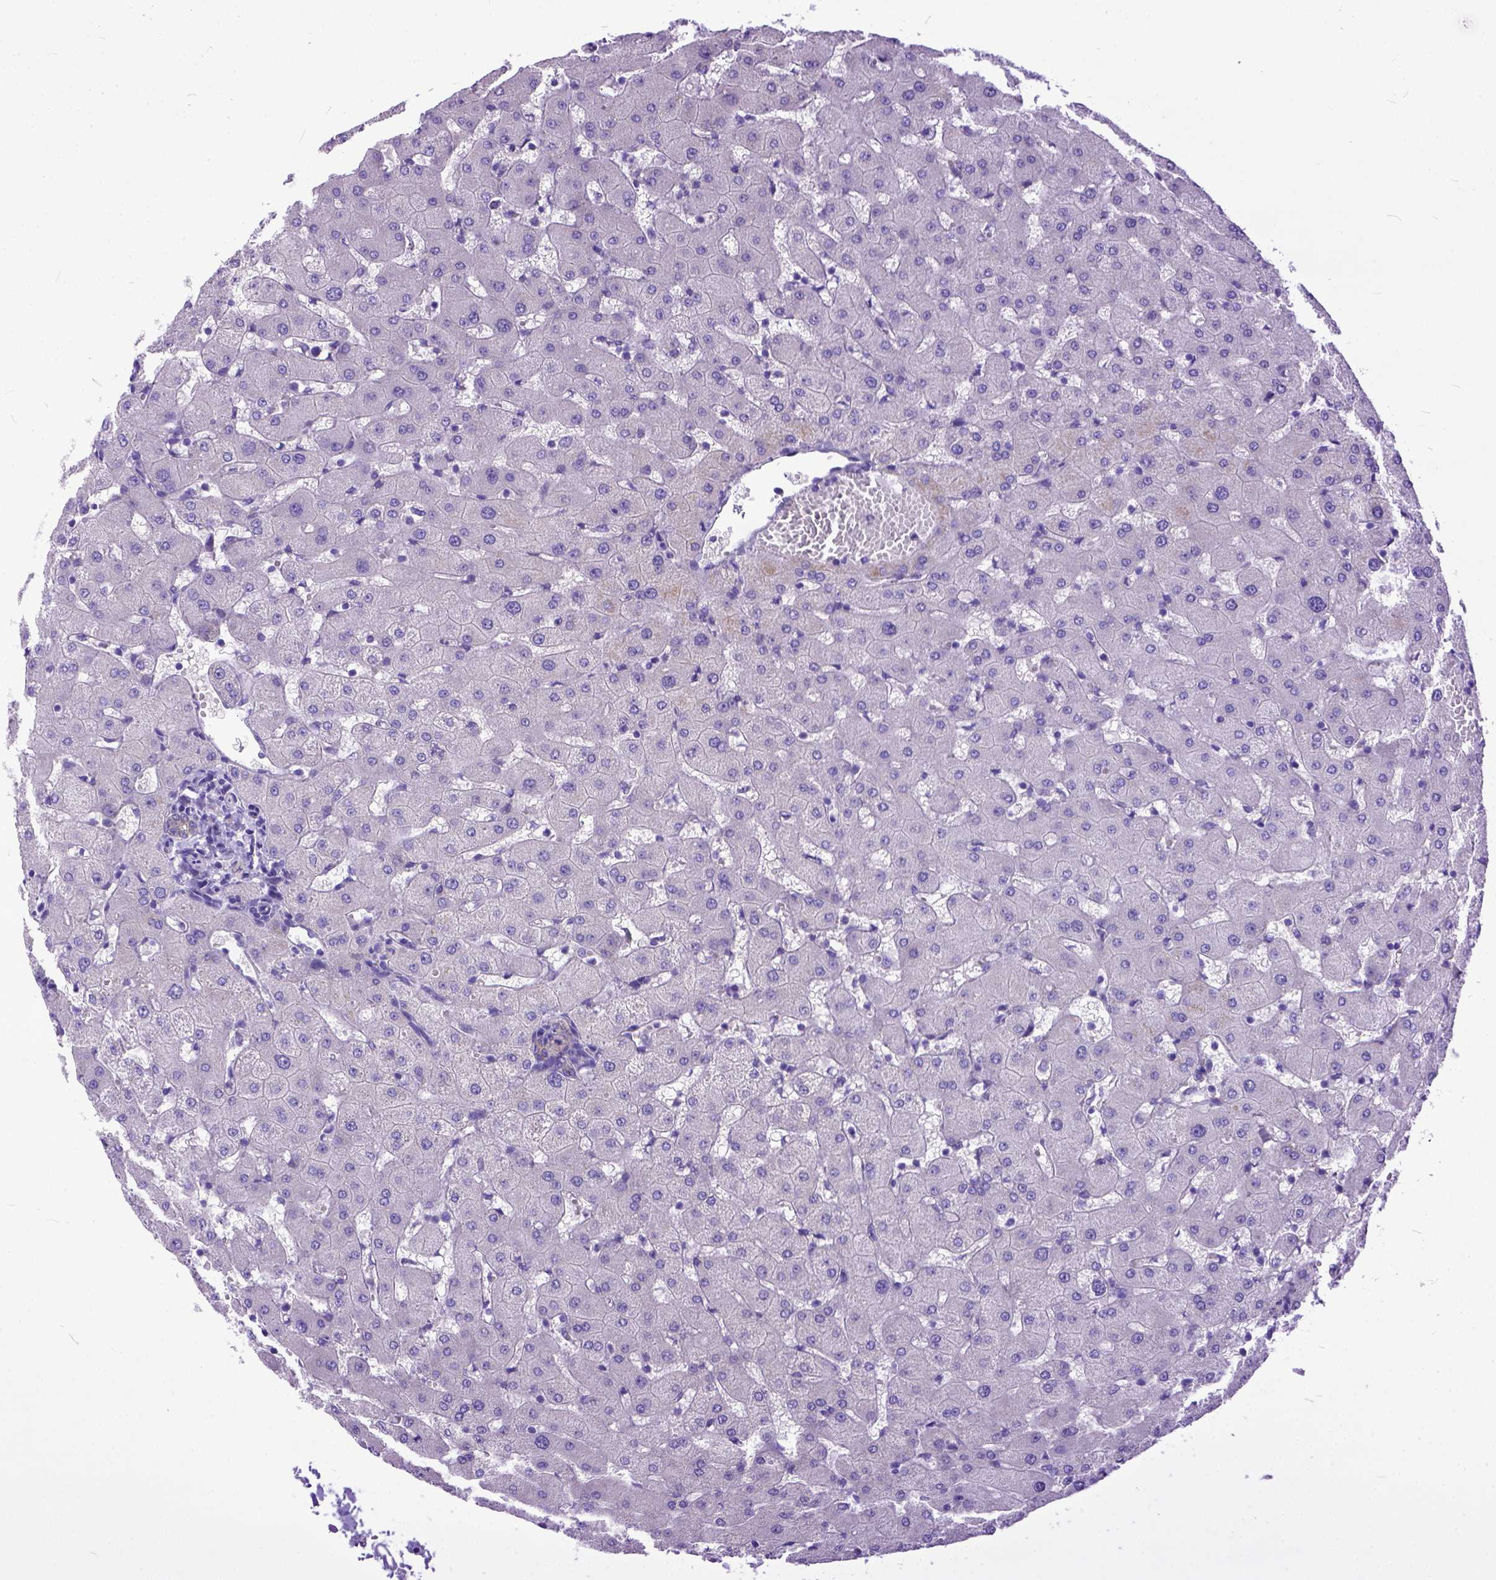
{"staining": {"intensity": "negative", "quantity": "none", "location": "none"}, "tissue": "liver", "cell_type": "Cholangiocytes", "image_type": "normal", "snomed": [{"axis": "morphology", "description": "Normal tissue, NOS"}, {"axis": "topography", "description": "Liver"}], "caption": "The image exhibits no significant positivity in cholangiocytes of liver.", "gene": "PPL", "patient": {"sex": "female", "age": 63}}